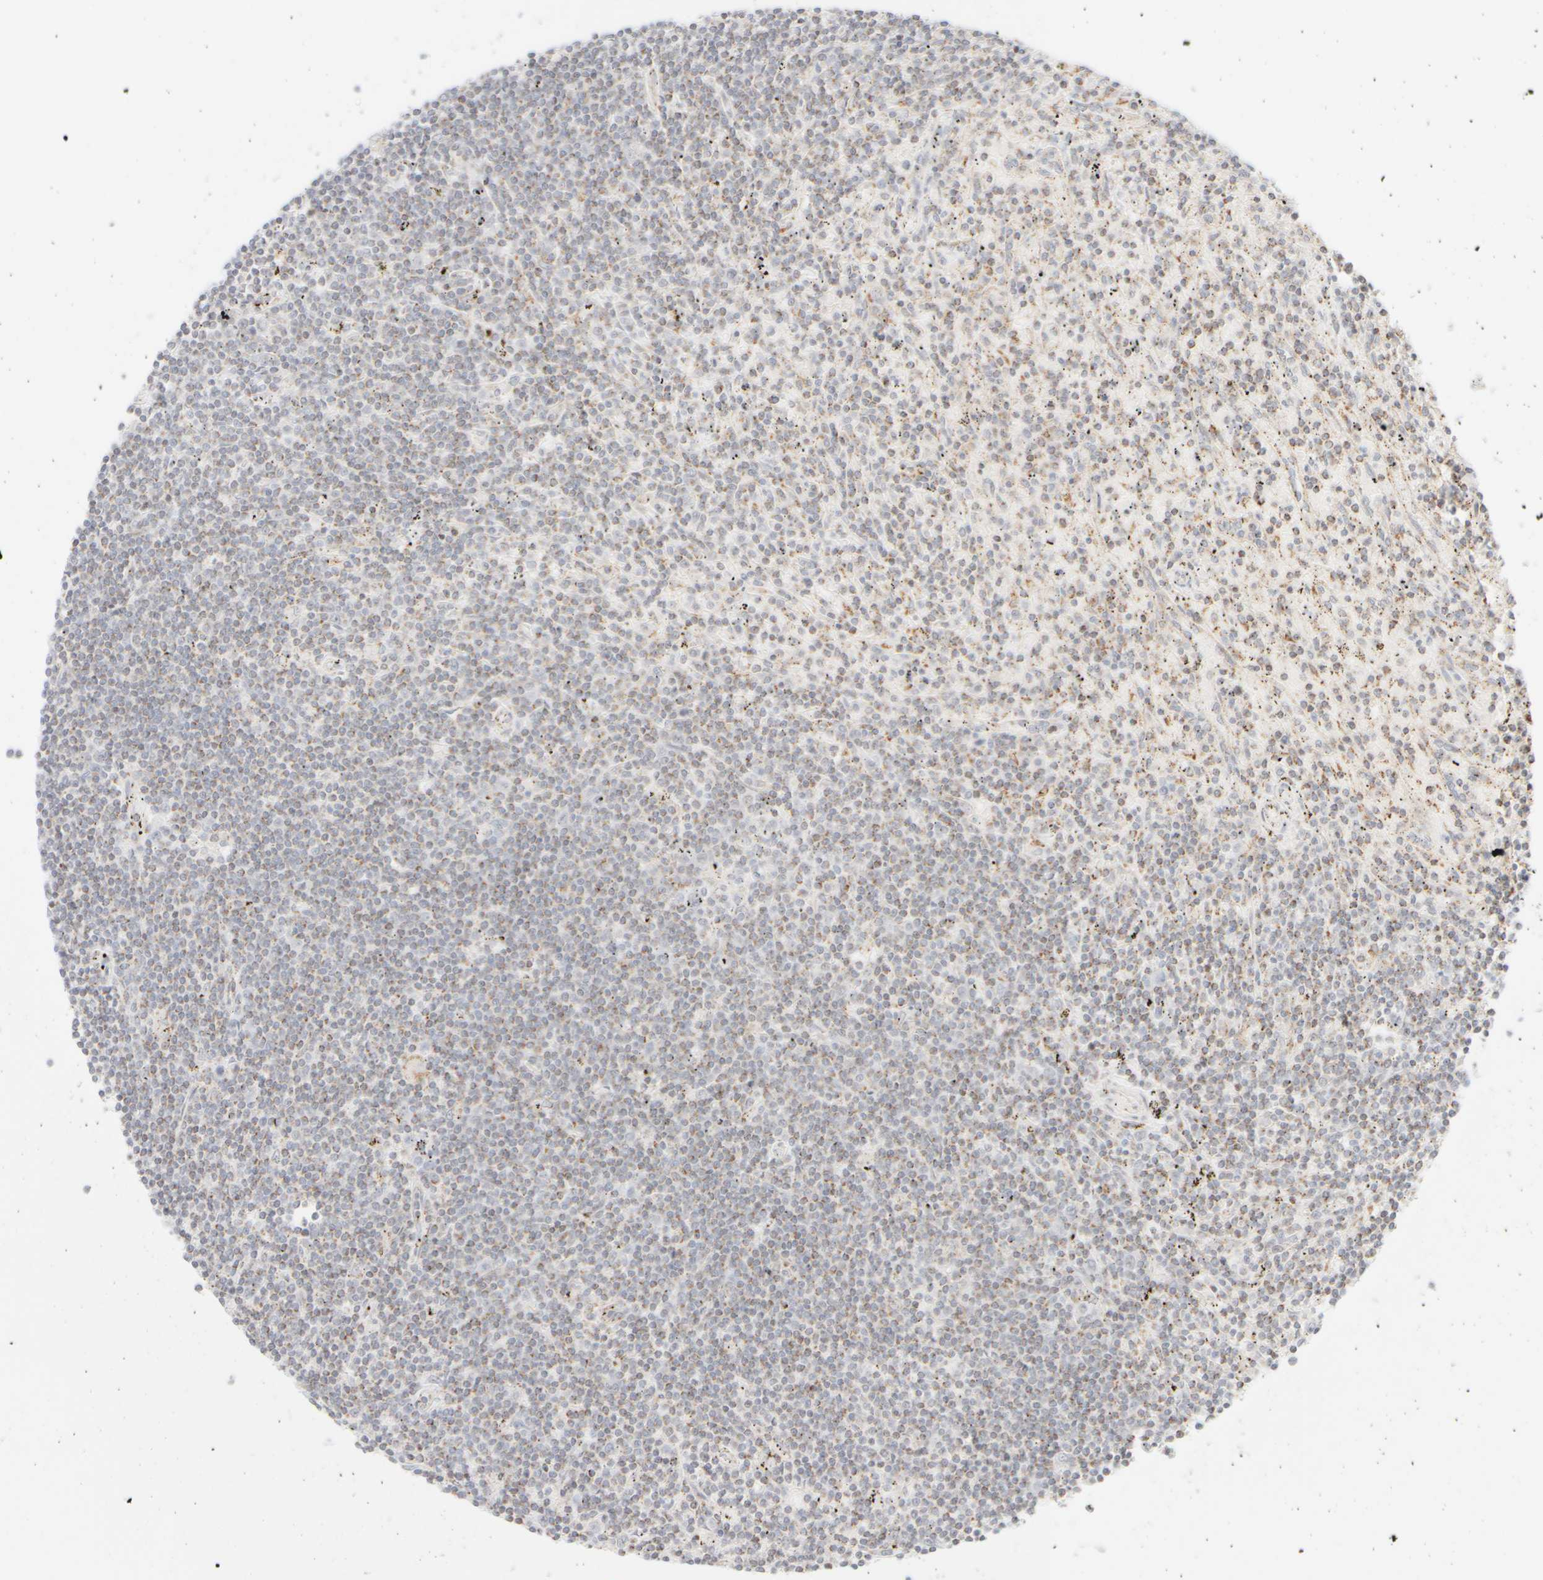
{"staining": {"intensity": "weak", "quantity": "25%-75%", "location": "cytoplasmic/membranous"}, "tissue": "lymphoma", "cell_type": "Tumor cells", "image_type": "cancer", "snomed": [{"axis": "morphology", "description": "Malignant lymphoma, non-Hodgkin's type, Low grade"}, {"axis": "topography", "description": "Spleen"}], "caption": "Lymphoma stained with DAB (3,3'-diaminobenzidine) immunohistochemistry exhibits low levels of weak cytoplasmic/membranous staining in approximately 25%-75% of tumor cells.", "gene": "PPM1K", "patient": {"sex": "male", "age": 76}}